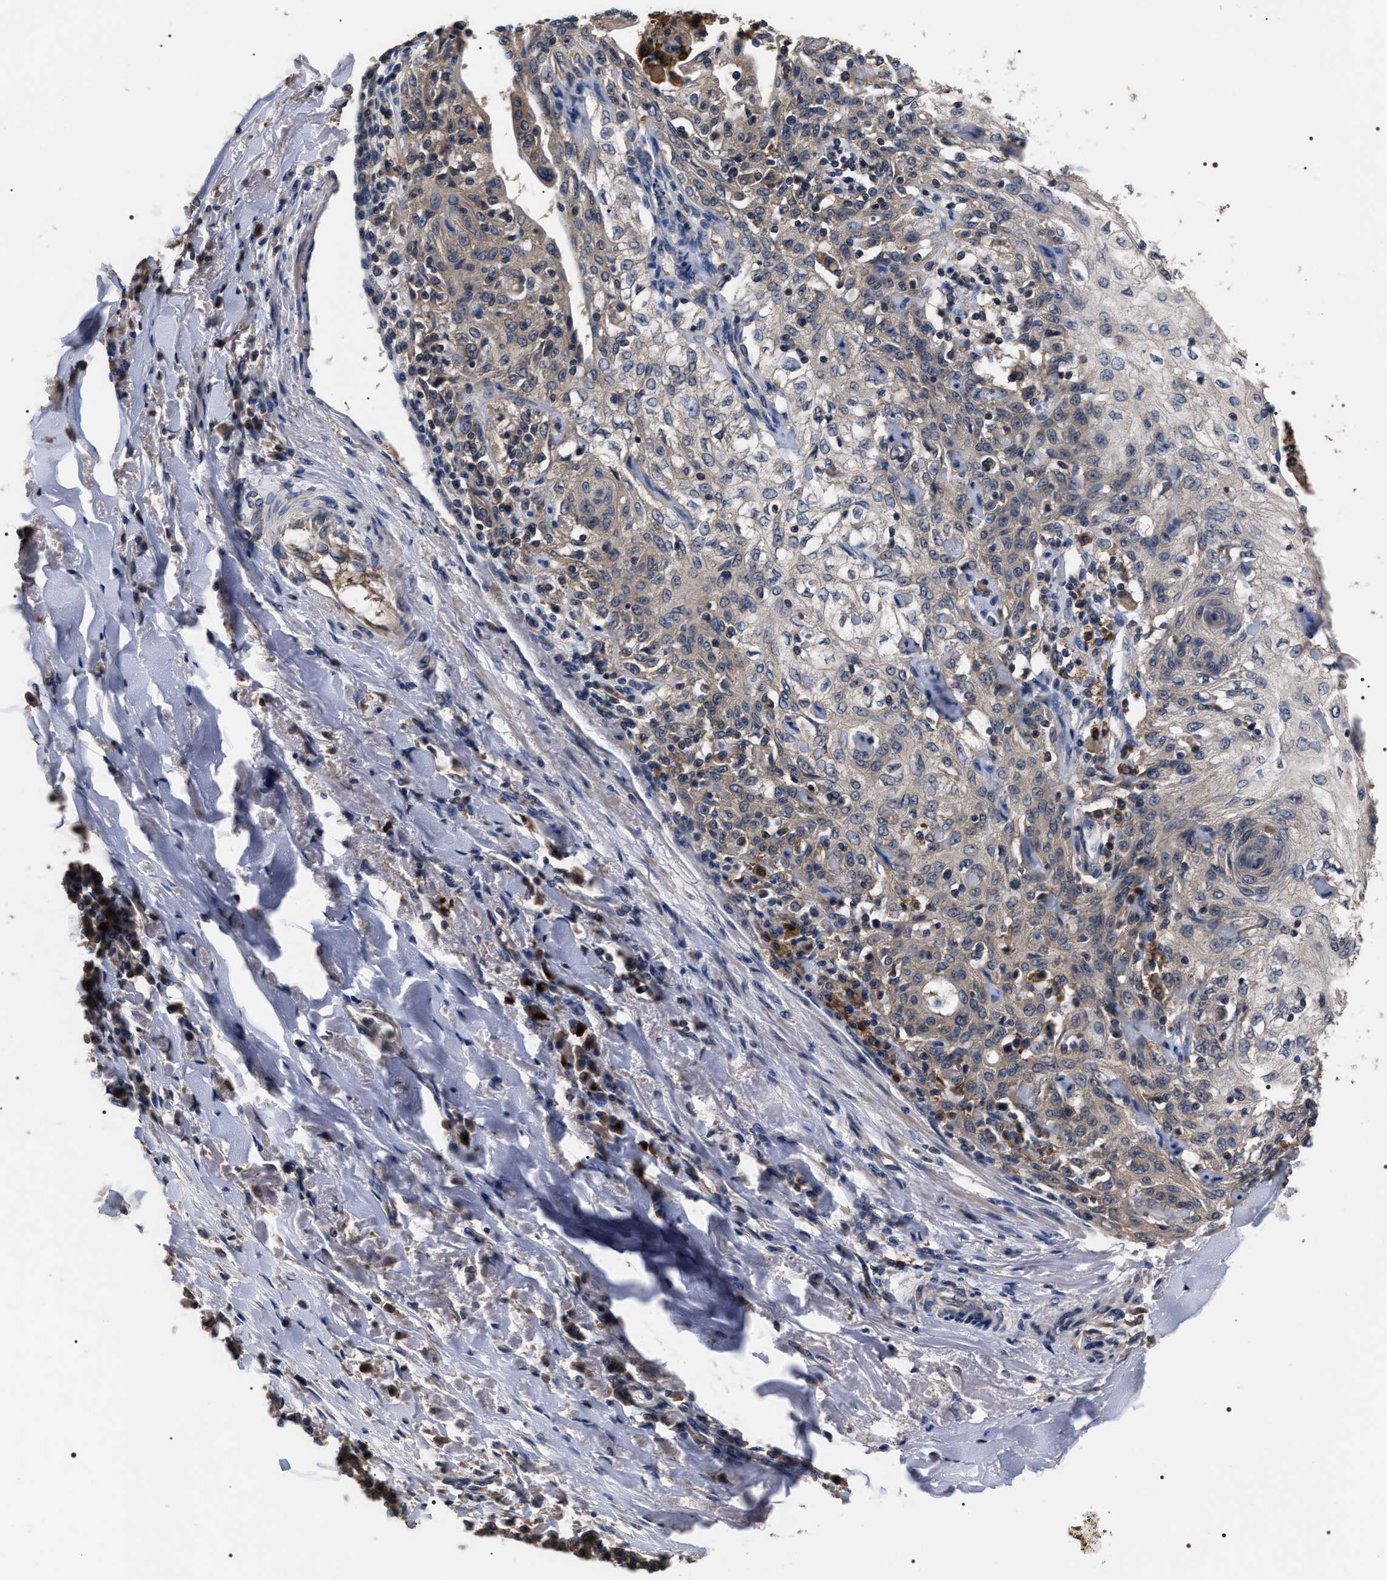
{"staining": {"intensity": "moderate", "quantity": "<25%", "location": "cytoplasmic/membranous"}, "tissue": "skin cancer", "cell_type": "Tumor cells", "image_type": "cancer", "snomed": [{"axis": "morphology", "description": "Squamous cell carcinoma, NOS"}, {"axis": "morphology", "description": "Squamous cell carcinoma, metastatic, NOS"}, {"axis": "topography", "description": "Skin"}, {"axis": "topography", "description": "Lymph node"}], "caption": "Squamous cell carcinoma (skin) stained for a protein (brown) reveals moderate cytoplasmic/membranous positive positivity in approximately <25% of tumor cells.", "gene": "UPF3A", "patient": {"sex": "male", "age": 75}}